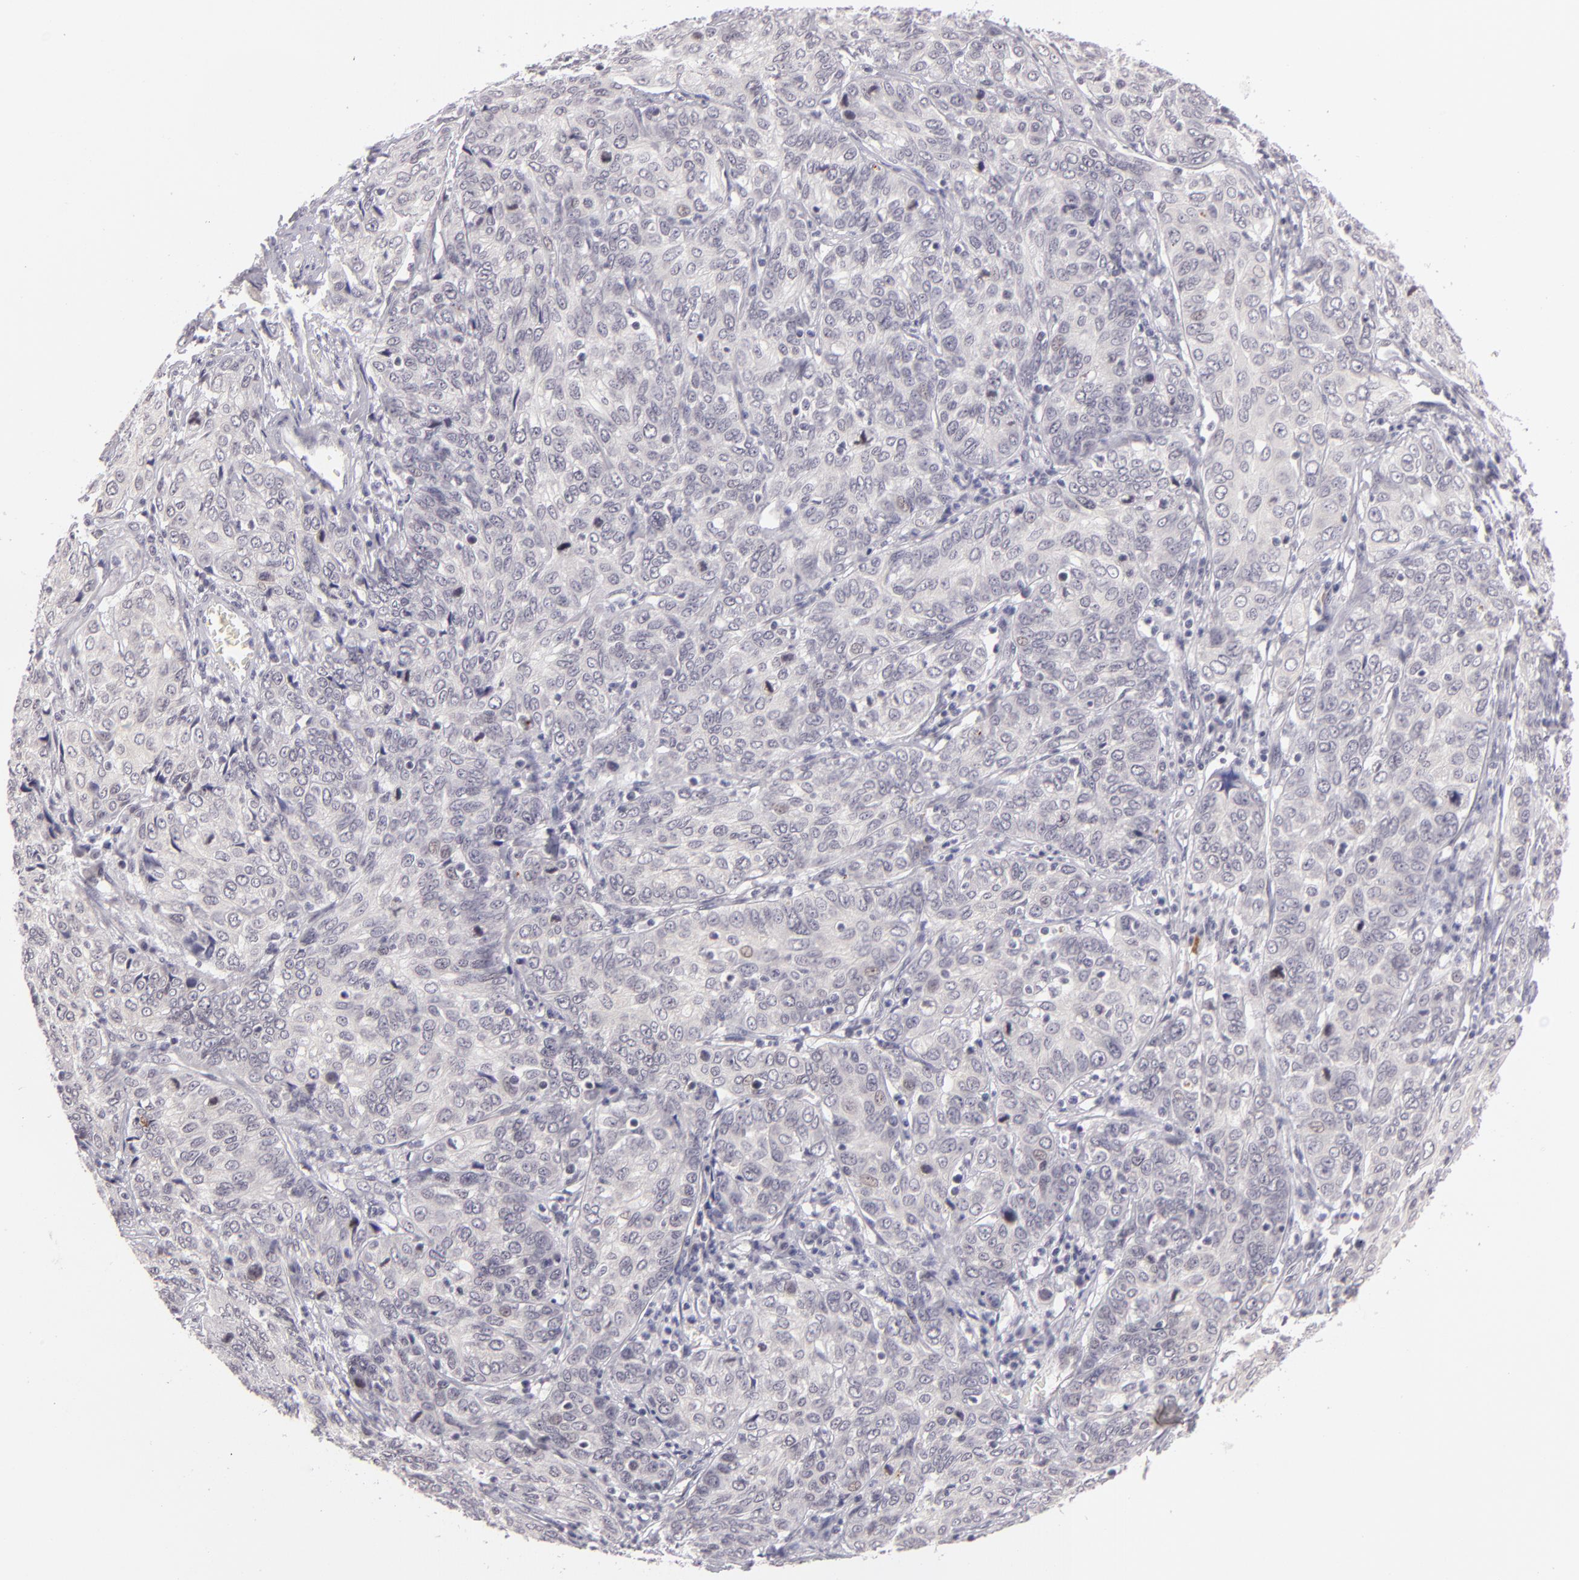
{"staining": {"intensity": "negative", "quantity": "none", "location": "none"}, "tissue": "cervical cancer", "cell_type": "Tumor cells", "image_type": "cancer", "snomed": [{"axis": "morphology", "description": "Squamous cell carcinoma, NOS"}, {"axis": "topography", "description": "Cervix"}], "caption": "Immunohistochemistry photomicrograph of neoplastic tissue: cervical squamous cell carcinoma stained with DAB (3,3'-diaminobenzidine) exhibits no significant protein staining in tumor cells.", "gene": "ZNF205", "patient": {"sex": "female", "age": 38}}